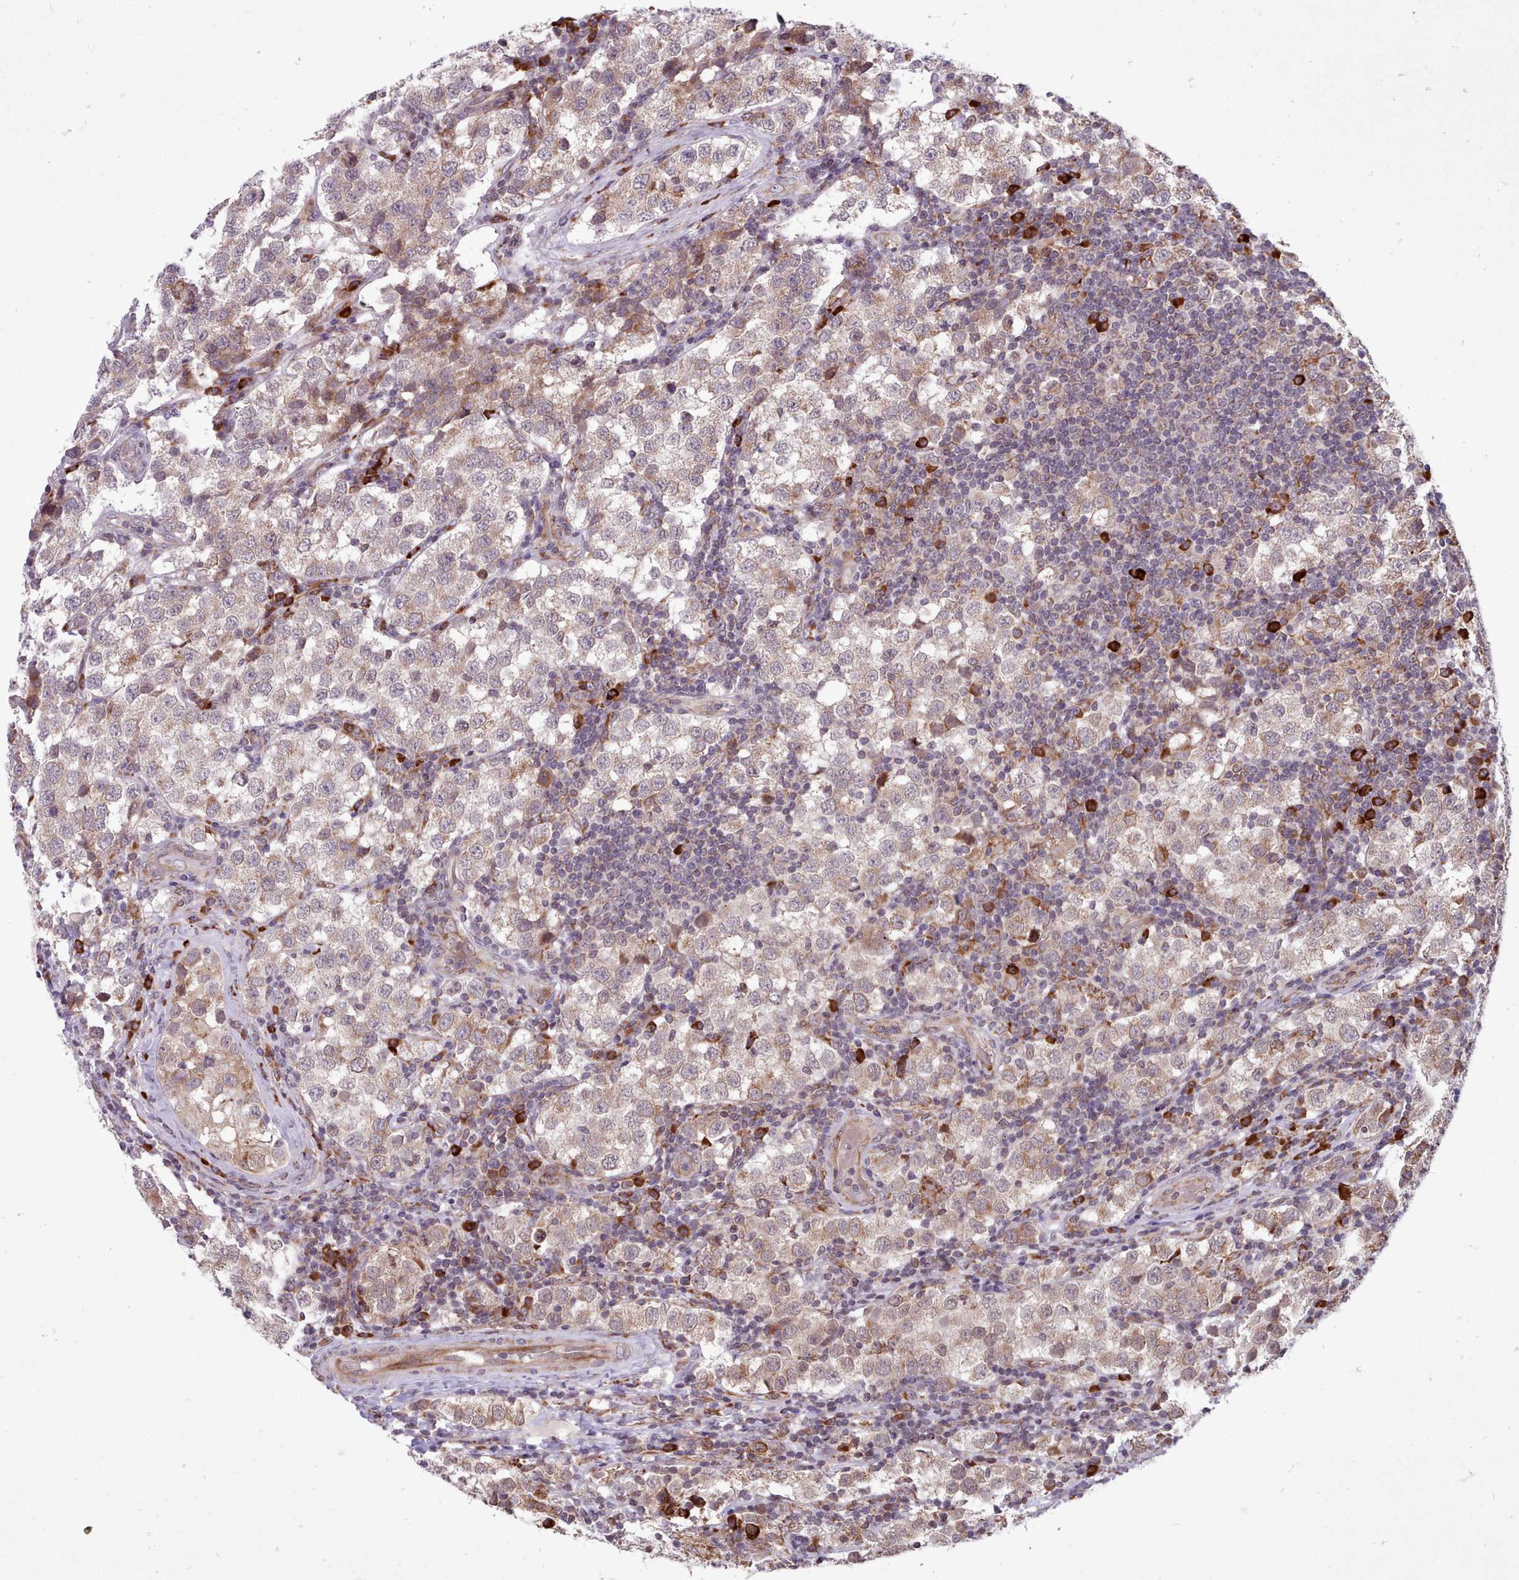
{"staining": {"intensity": "weak", "quantity": ">75%", "location": "cytoplasmic/membranous"}, "tissue": "testis cancer", "cell_type": "Tumor cells", "image_type": "cancer", "snomed": [{"axis": "morphology", "description": "Seminoma, NOS"}, {"axis": "topography", "description": "Testis"}], "caption": "Testis cancer (seminoma) was stained to show a protein in brown. There is low levels of weak cytoplasmic/membranous staining in about >75% of tumor cells.", "gene": "TTLL3", "patient": {"sex": "male", "age": 34}}